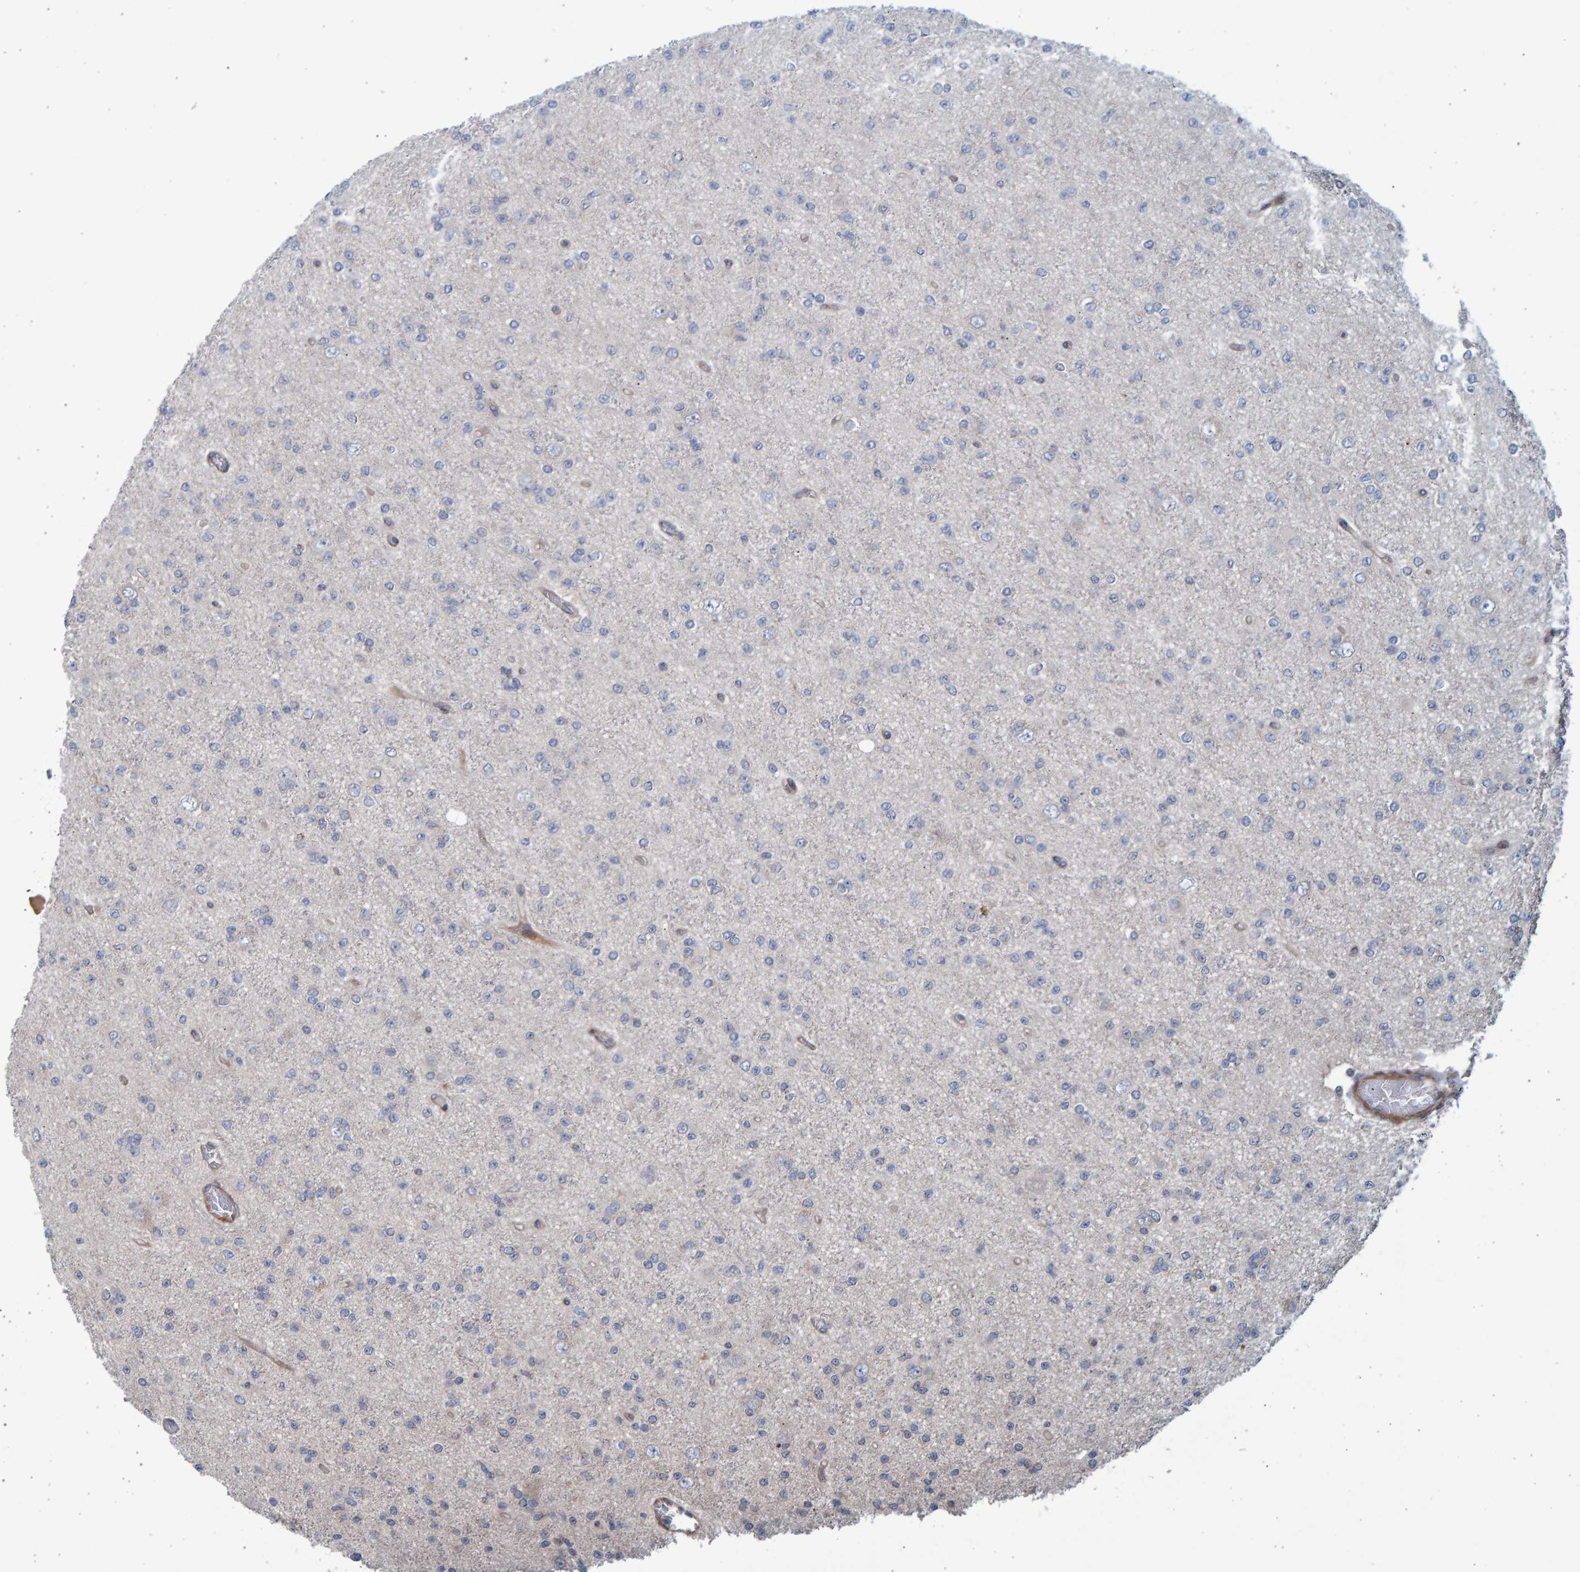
{"staining": {"intensity": "negative", "quantity": "none", "location": "none"}, "tissue": "glioma", "cell_type": "Tumor cells", "image_type": "cancer", "snomed": [{"axis": "morphology", "description": "Glioma, malignant, Low grade"}, {"axis": "topography", "description": "Brain"}], "caption": "An image of human low-grade glioma (malignant) is negative for staining in tumor cells.", "gene": "LRBA", "patient": {"sex": "female", "age": 22}}